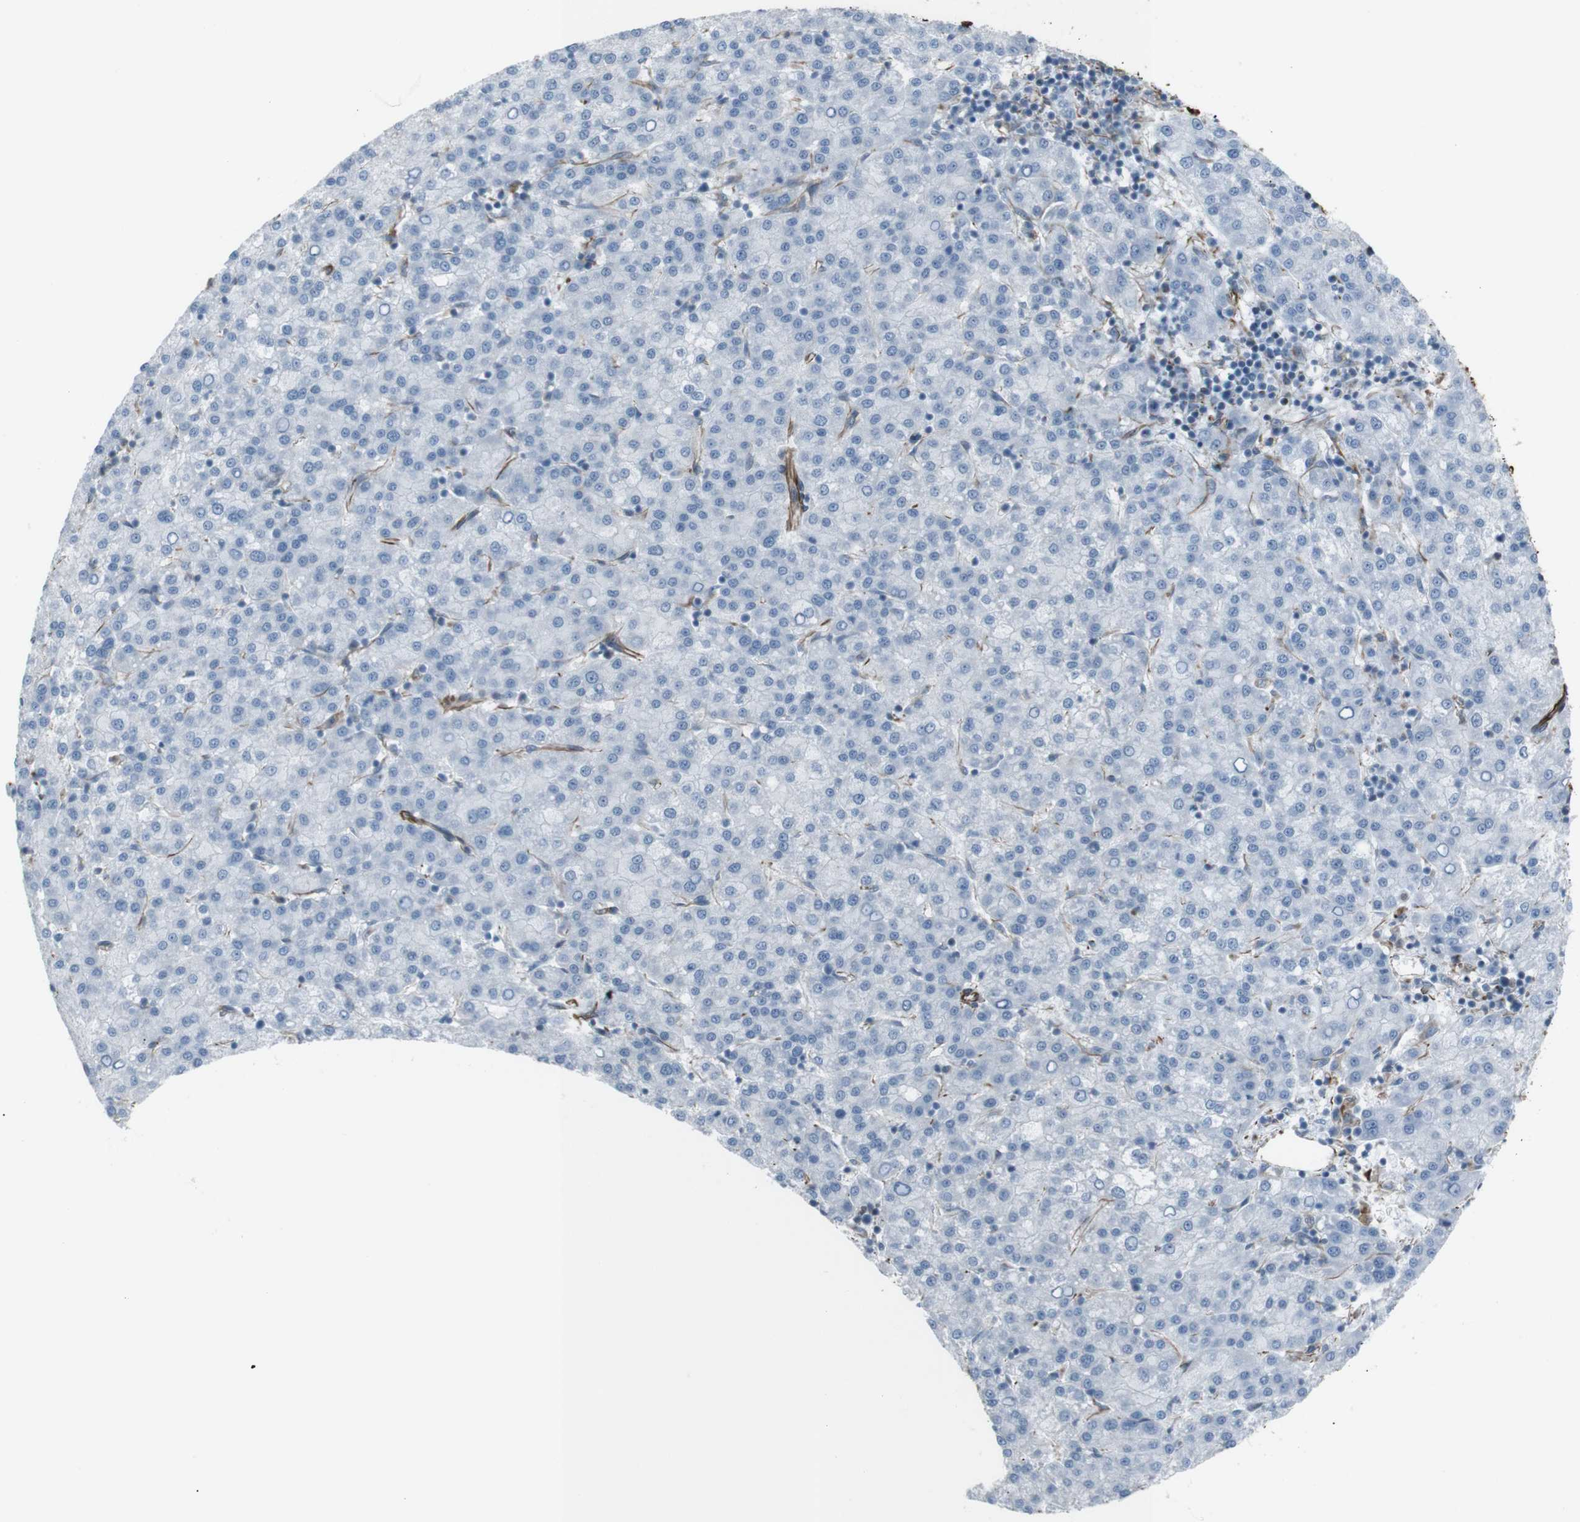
{"staining": {"intensity": "negative", "quantity": "none", "location": "none"}, "tissue": "liver cancer", "cell_type": "Tumor cells", "image_type": "cancer", "snomed": [{"axis": "morphology", "description": "Carcinoma, Hepatocellular, NOS"}, {"axis": "topography", "description": "Liver"}], "caption": "IHC of hepatocellular carcinoma (liver) shows no expression in tumor cells. Nuclei are stained in blue.", "gene": "ZDHHC6", "patient": {"sex": "female", "age": 58}}